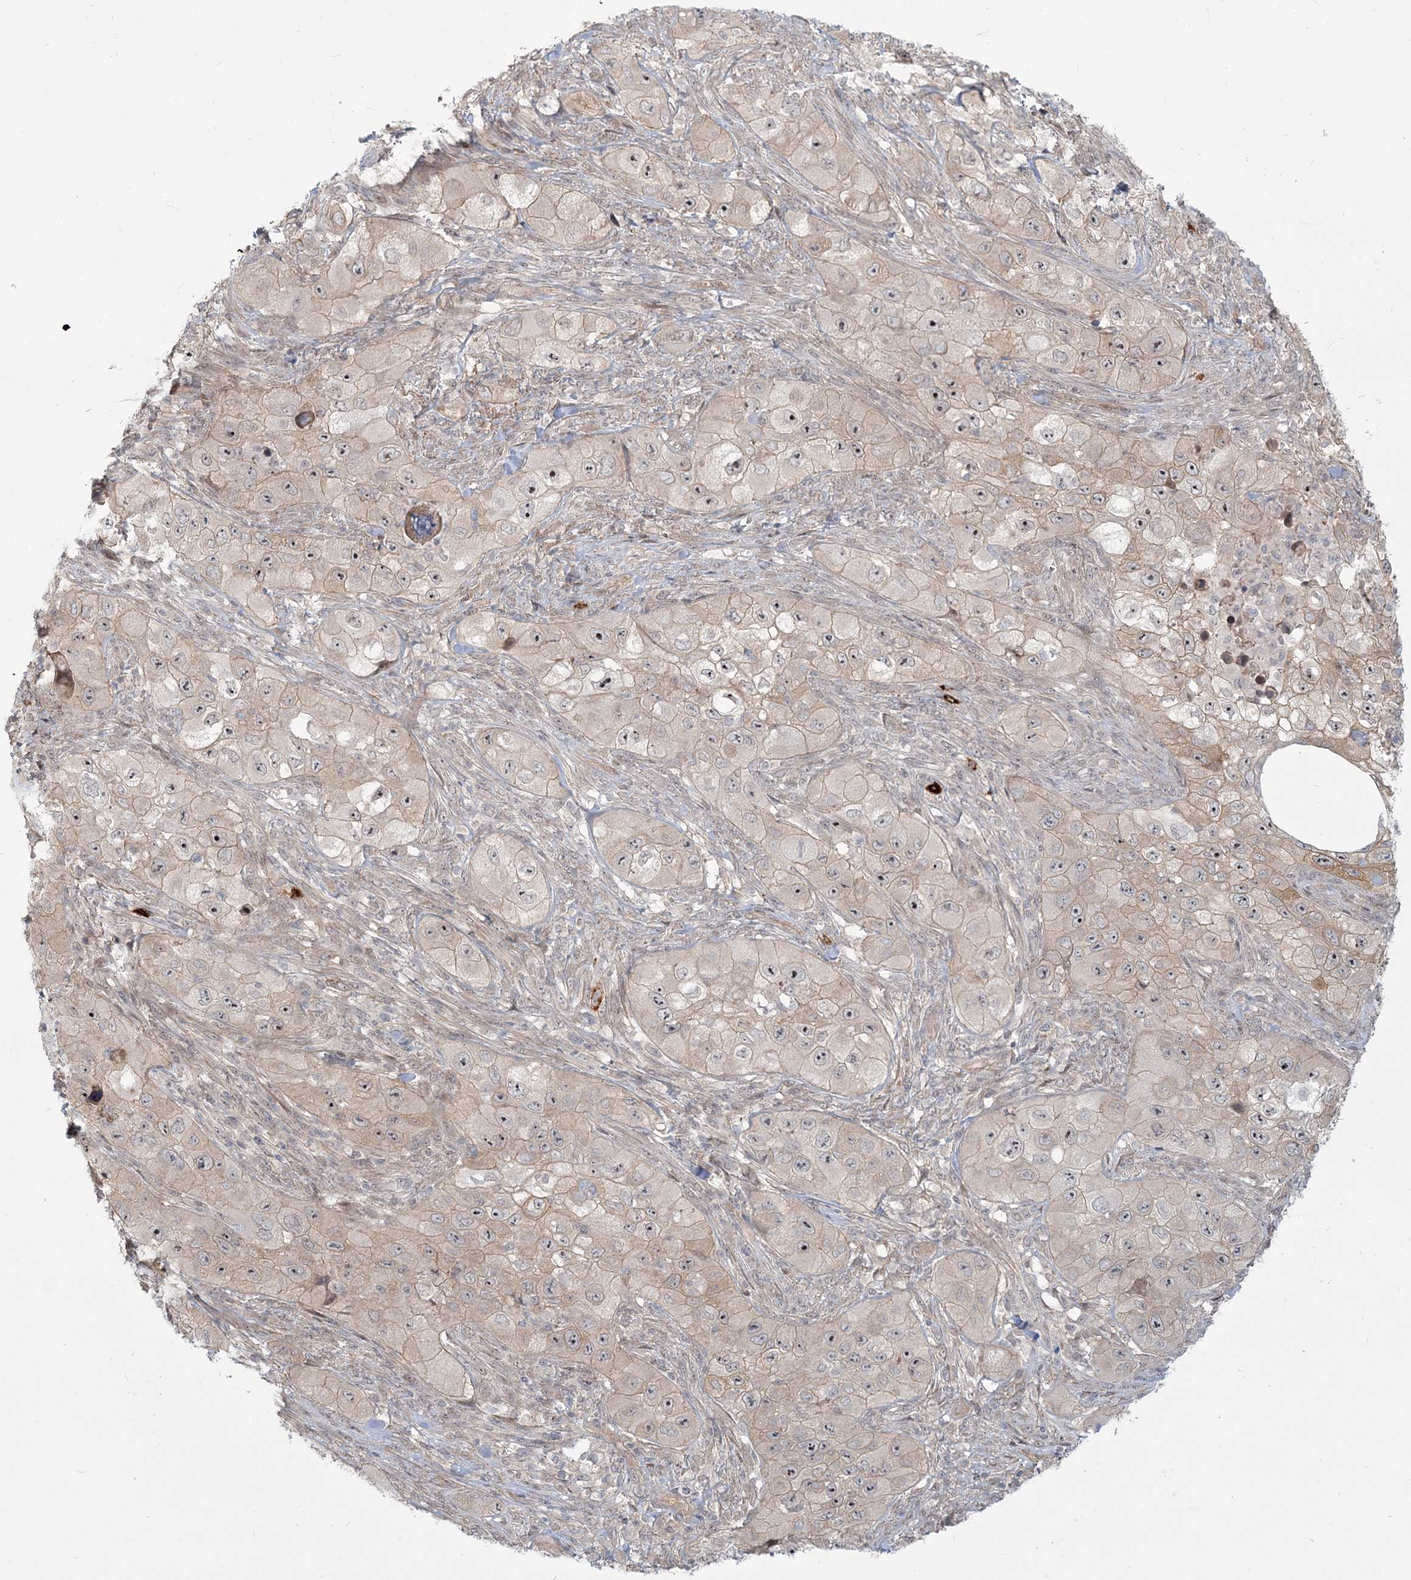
{"staining": {"intensity": "moderate", "quantity": "25%-75%", "location": "cytoplasmic/membranous,nuclear"}, "tissue": "skin cancer", "cell_type": "Tumor cells", "image_type": "cancer", "snomed": [{"axis": "morphology", "description": "Squamous cell carcinoma, NOS"}, {"axis": "topography", "description": "Skin"}, {"axis": "topography", "description": "Subcutis"}], "caption": "Protein staining shows moderate cytoplasmic/membranous and nuclear positivity in approximately 25%-75% of tumor cells in skin squamous cell carcinoma.", "gene": "SH3PXD2A", "patient": {"sex": "male", "age": 73}}